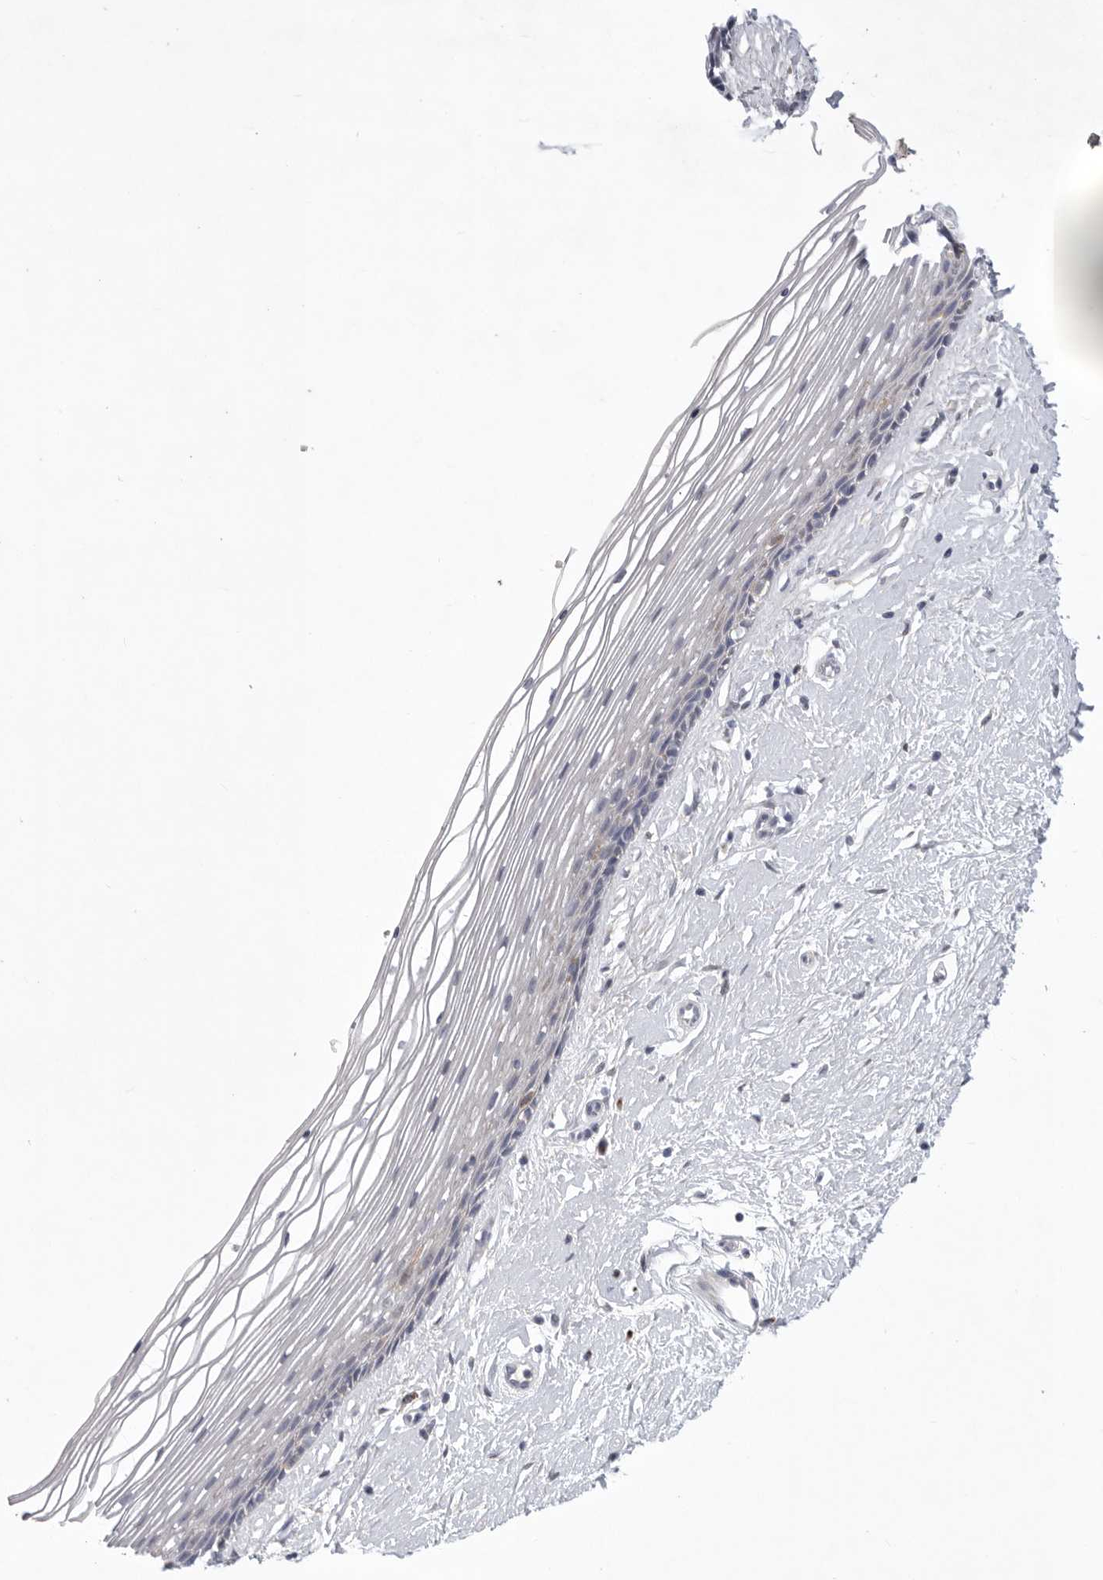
{"staining": {"intensity": "negative", "quantity": "none", "location": "none"}, "tissue": "vagina", "cell_type": "Squamous epithelial cells", "image_type": "normal", "snomed": [{"axis": "morphology", "description": "Normal tissue, NOS"}, {"axis": "topography", "description": "Vagina"}], "caption": "Squamous epithelial cells show no significant protein expression in benign vagina.", "gene": "SIGLEC10", "patient": {"sex": "female", "age": 46}}